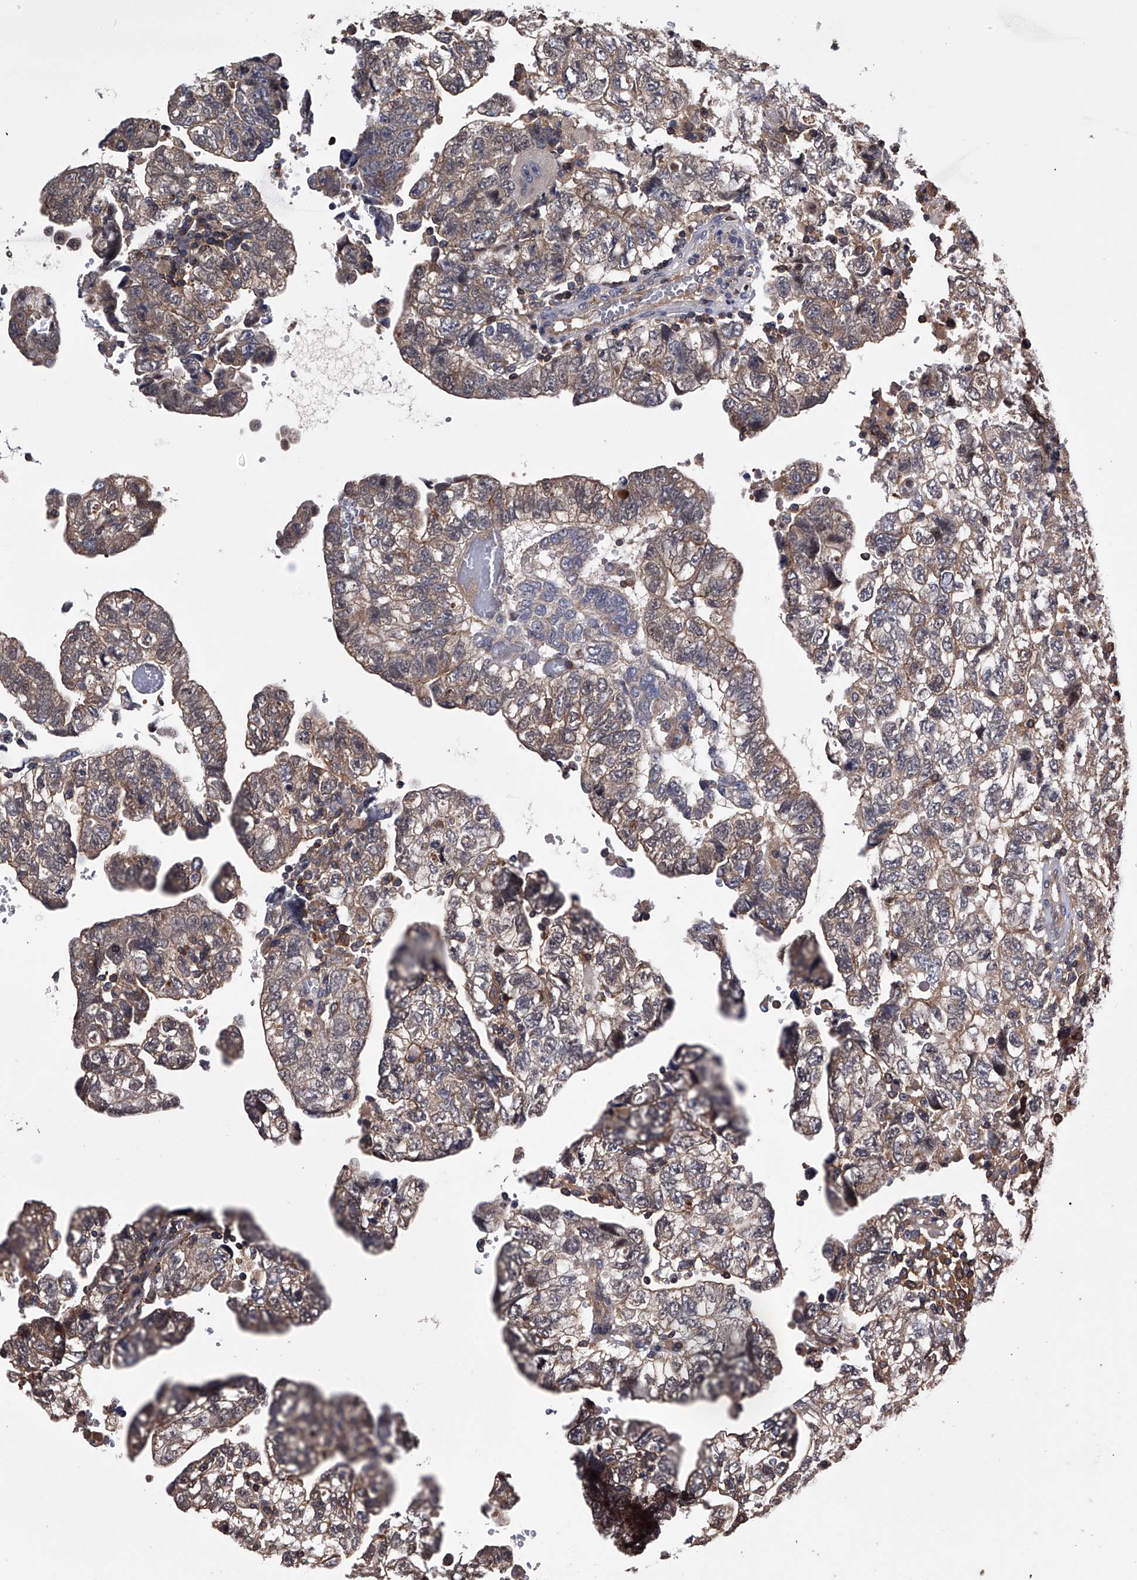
{"staining": {"intensity": "weak", "quantity": "25%-75%", "location": "cytoplasmic/membranous"}, "tissue": "testis cancer", "cell_type": "Tumor cells", "image_type": "cancer", "snomed": [{"axis": "morphology", "description": "Carcinoma, Embryonal, NOS"}, {"axis": "topography", "description": "Testis"}], "caption": "There is low levels of weak cytoplasmic/membranous positivity in tumor cells of testis cancer (embryonal carcinoma), as demonstrated by immunohistochemical staining (brown color).", "gene": "PAN3", "patient": {"sex": "male", "age": 36}}